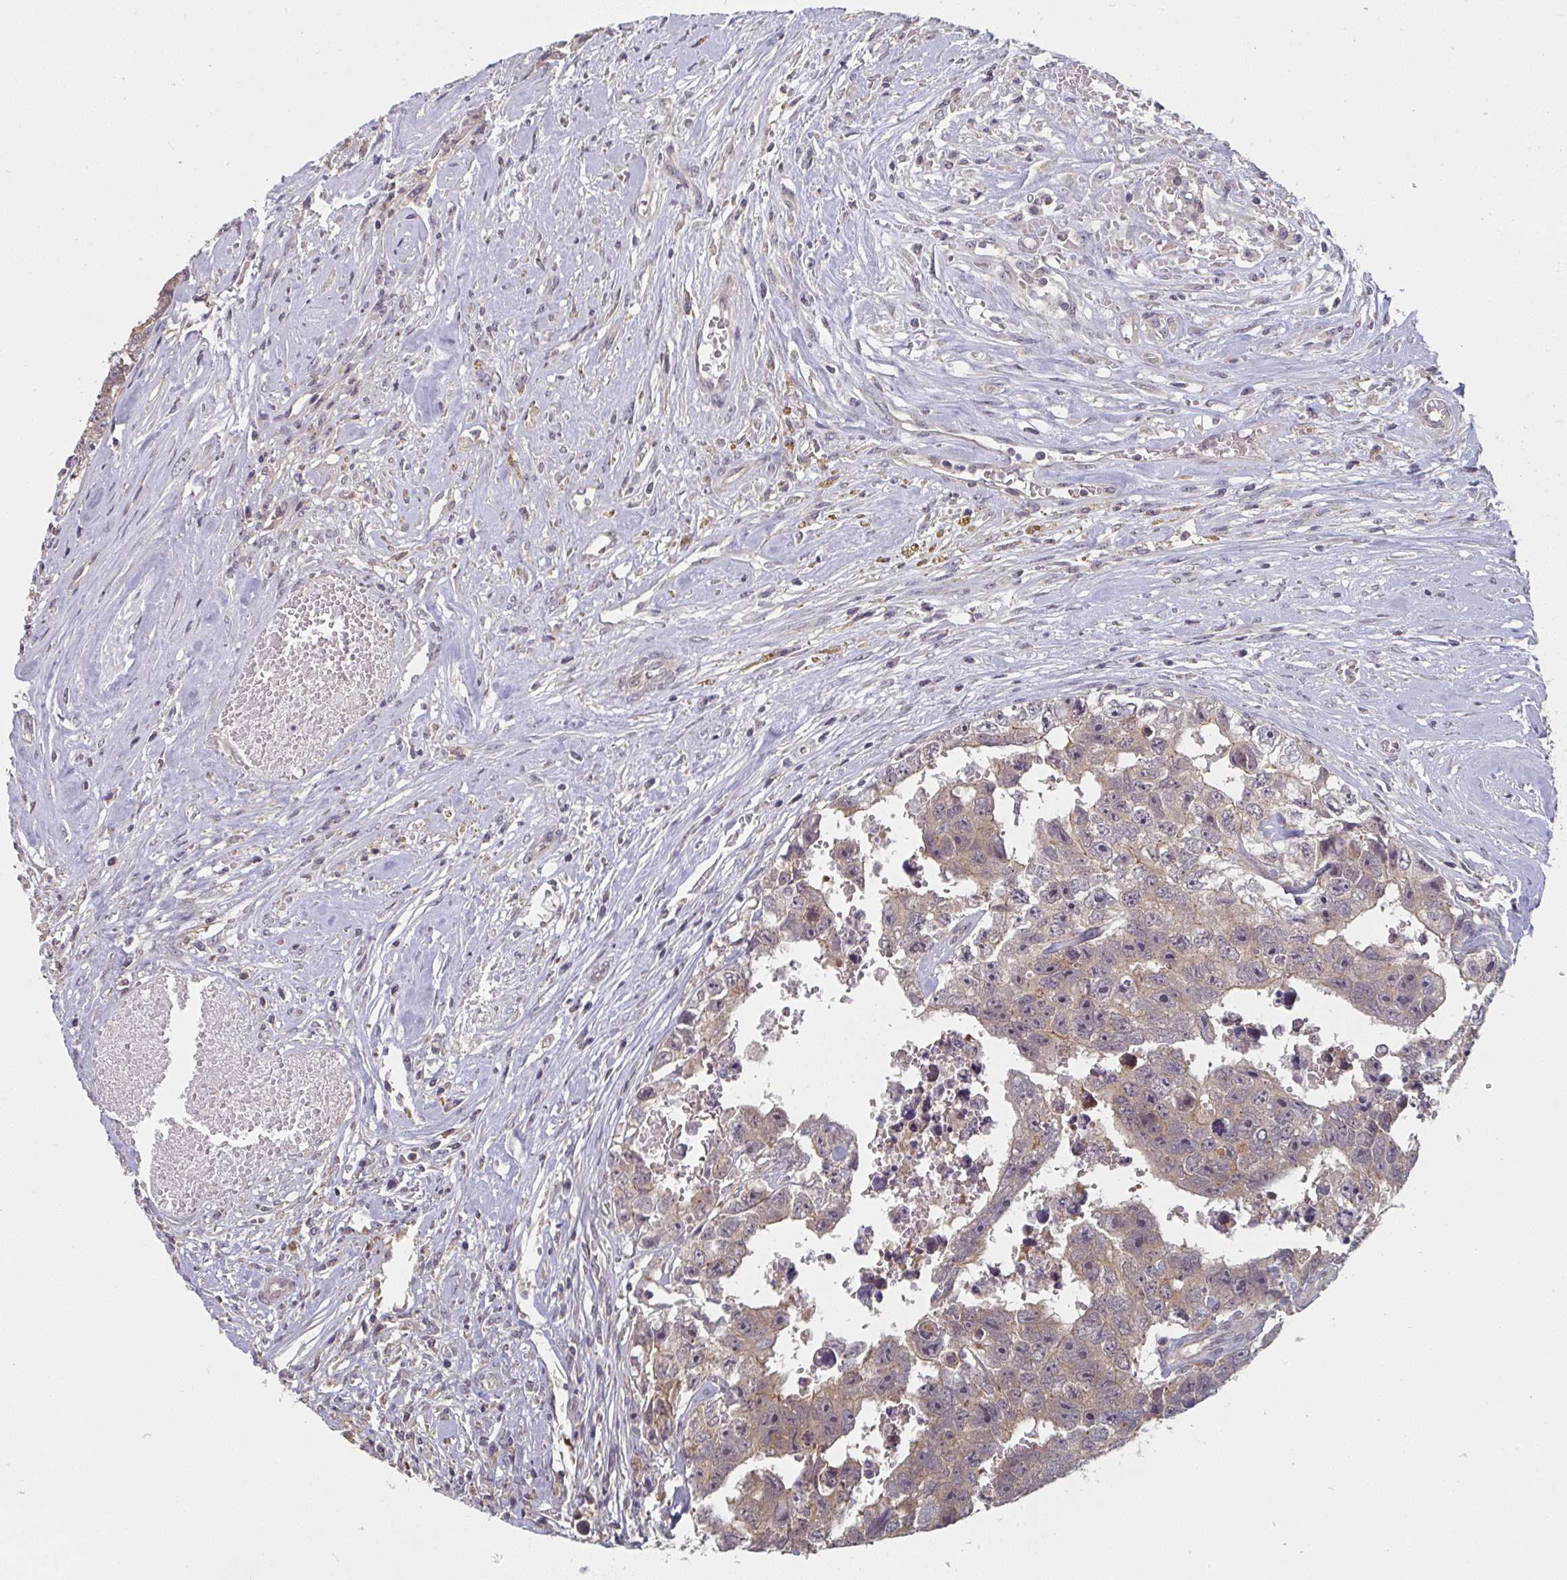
{"staining": {"intensity": "moderate", "quantity": ">75%", "location": "cytoplasmic/membranous"}, "tissue": "testis cancer", "cell_type": "Tumor cells", "image_type": "cancer", "snomed": [{"axis": "morphology", "description": "Carcinoma, Embryonal, NOS"}, {"axis": "topography", "description": "Testis"}], "caption": "Tumor cells display medium levels of moderate cytoplasmic/membranous staining in about >75% of cells in human testis cancer.", "gene": "RANGRF", "patient": {"sex": "male", "age": 22}}